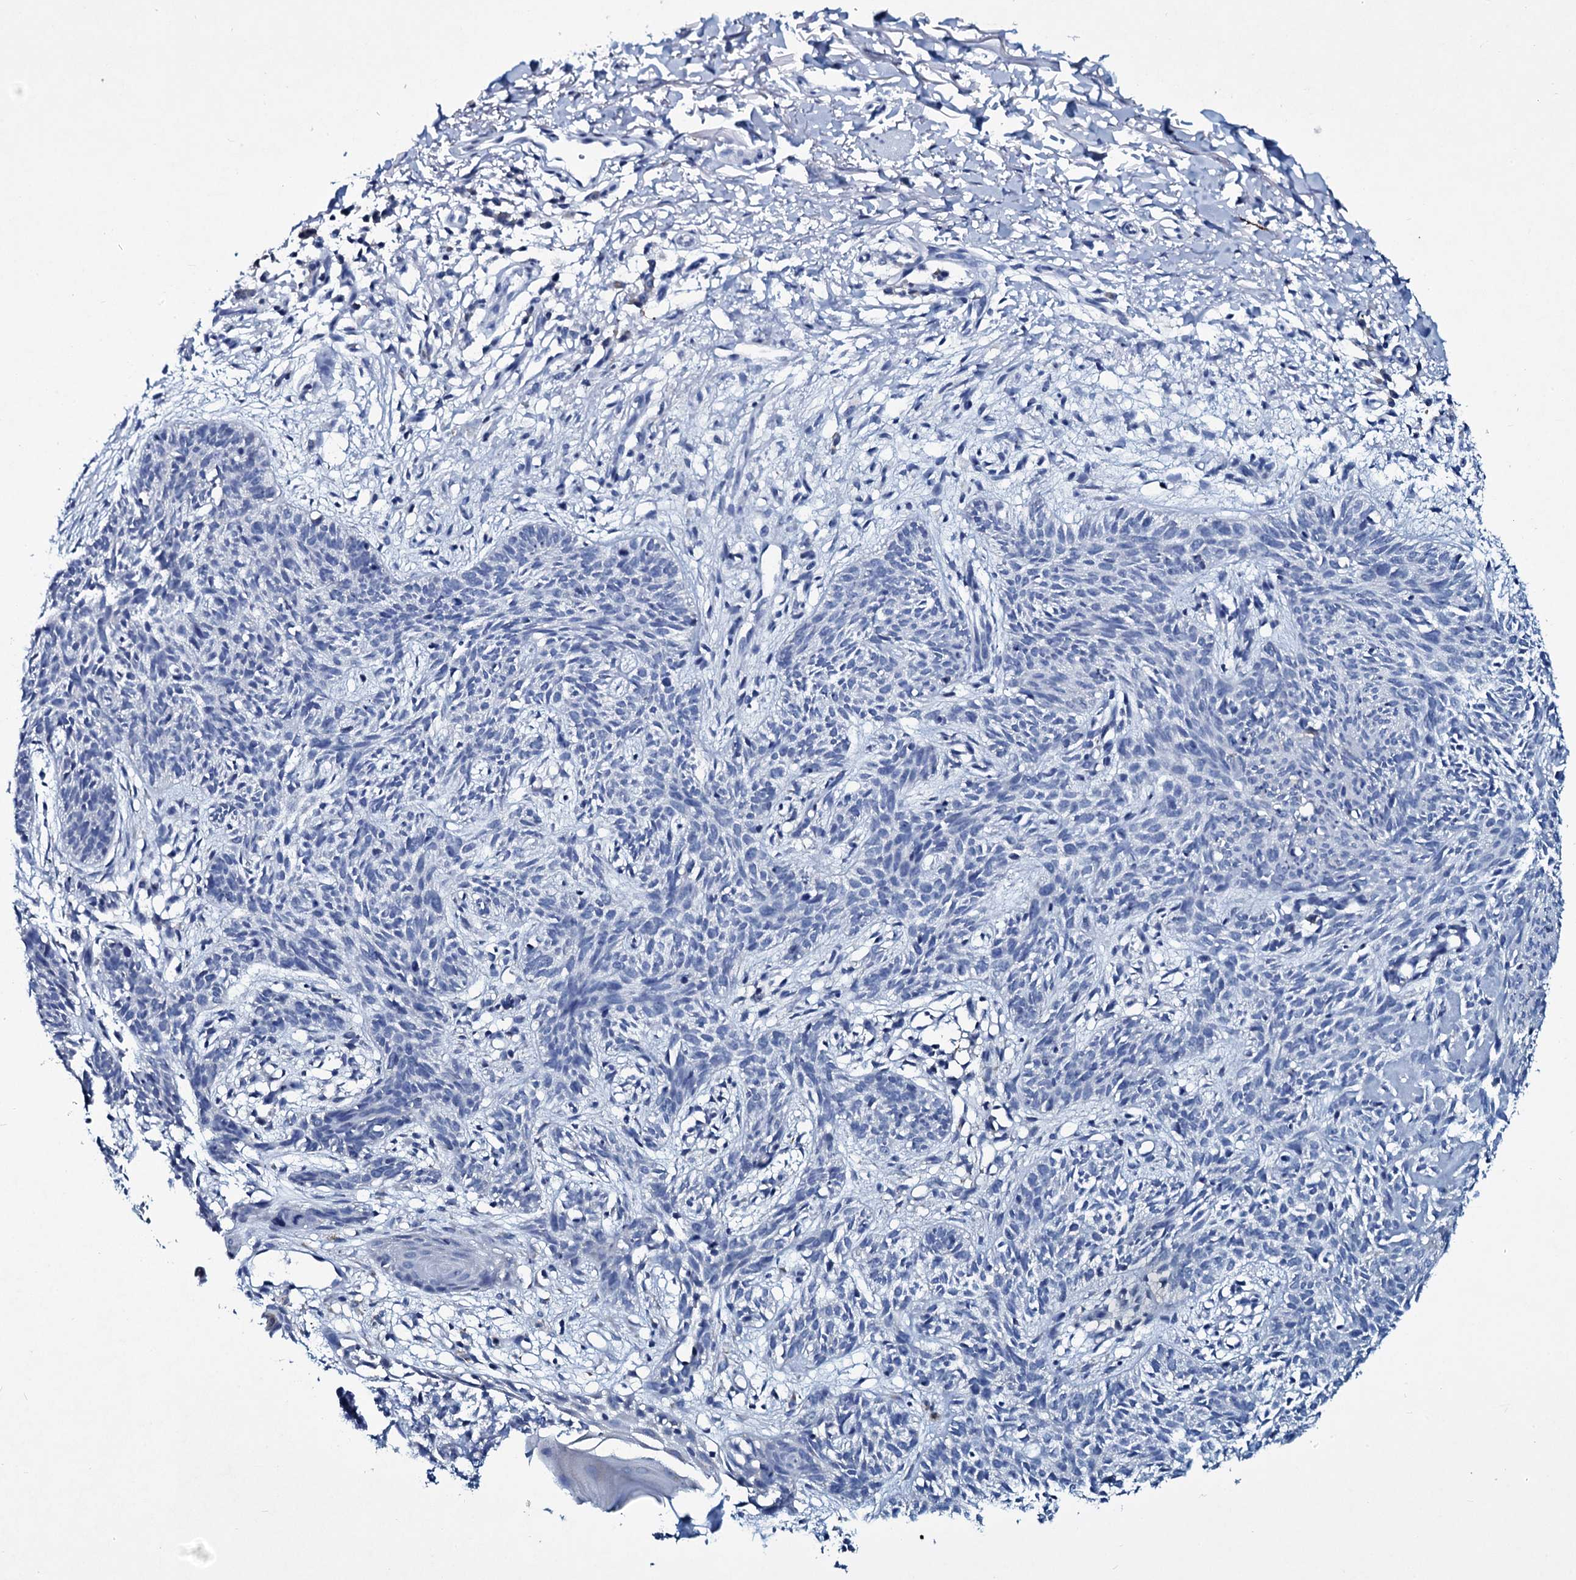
{"staining": {"intensity": "negative", "quantity": "none", "location": "none"}, "tissue": "skin cancer", "cell_type": "Tumor cells", "image_type": "cancer", "snomed": [{"axis": "morphology", "description": "Basal cell carcinoma"}, {"axis": "topography", "description": "Skin"}], "caption": "Immunohistochemistry photomicrograph of skin cancer stained for a protein (brown), which shows no expression in tumor cells.", "gene": "TPGS2", "patient": {"sex": "female", "age": 66}}